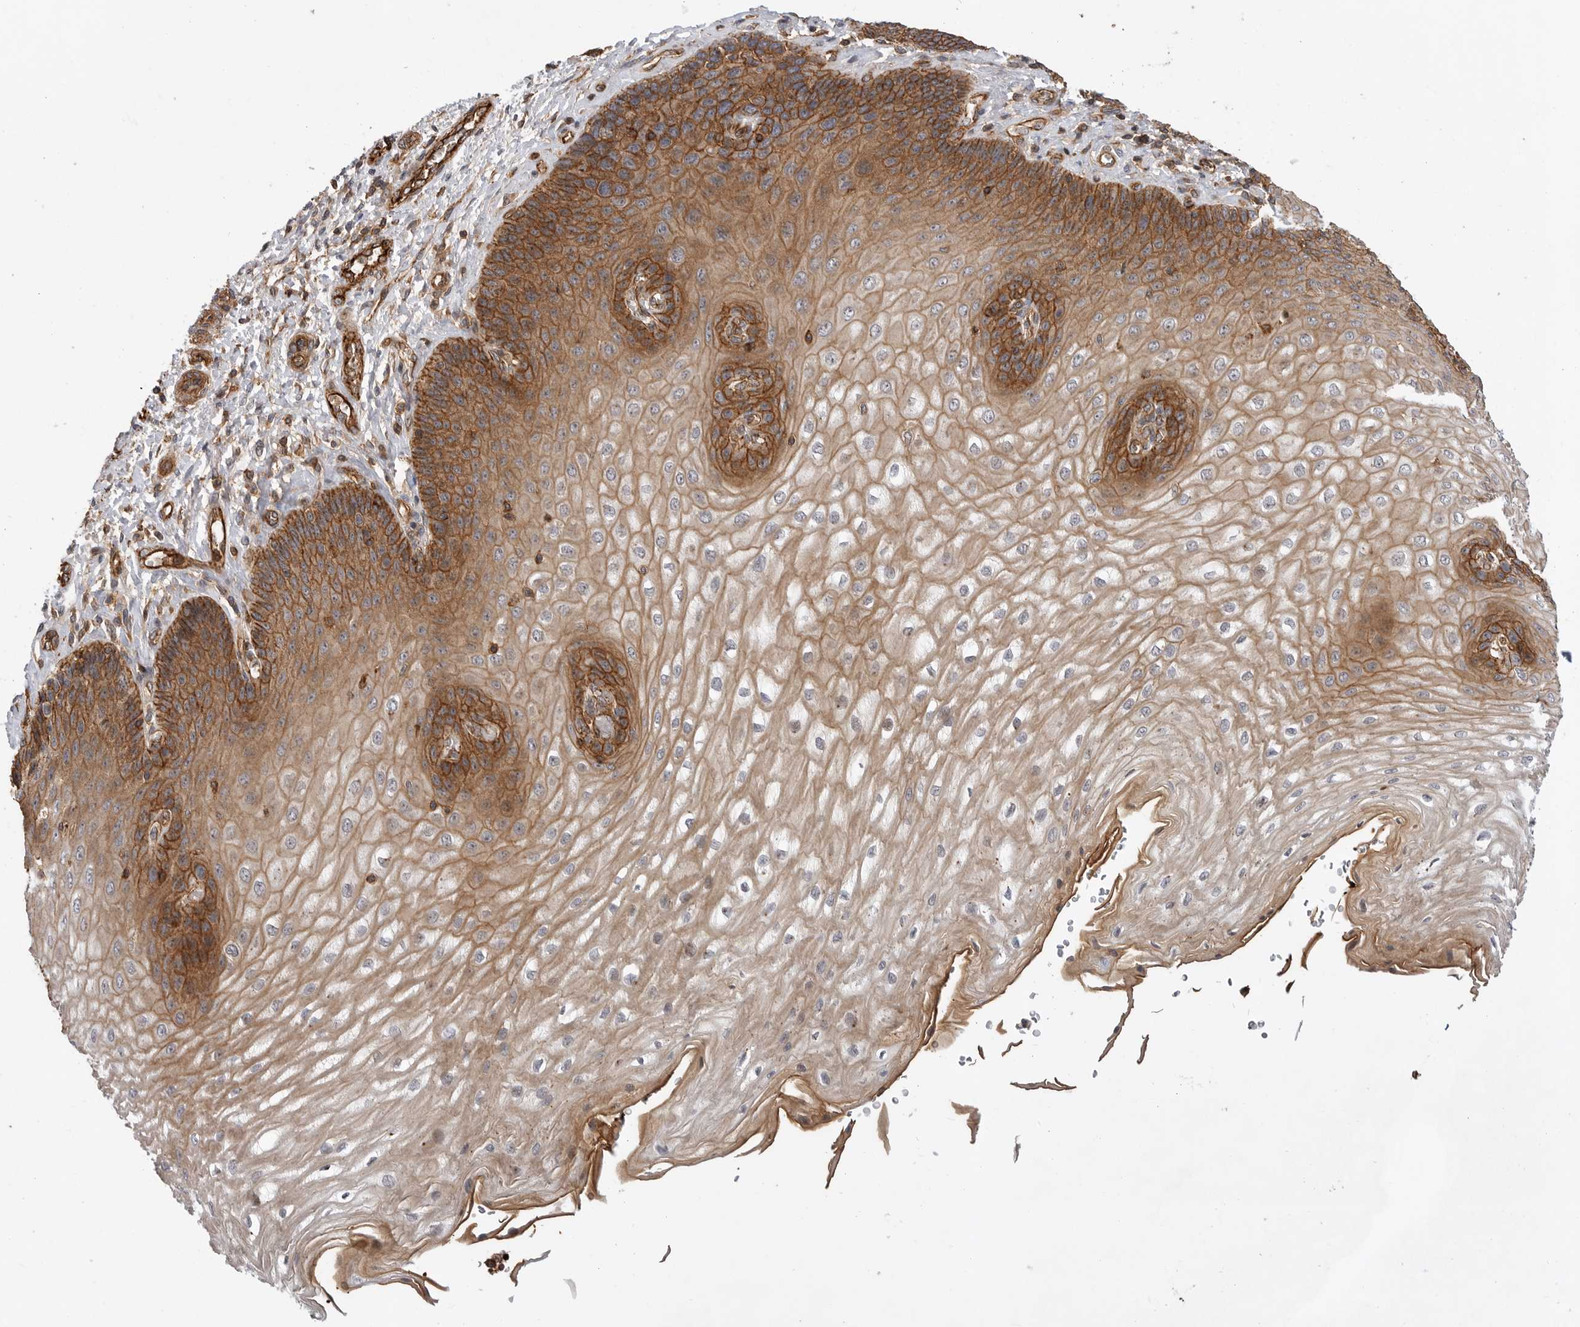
{"staining": {"intensity": "moderate", "quantity": ">75%", "location": "cytoplasmic/membranous"}, "tissue": "esophagus", "cell_type": "Squamous epithelial cells", "image_type": "normal", "snomed": [{"axis": "morphology", "description": "Normal tissue, NOS"}, {"axis": "topography", "description": "Esophagus"}], "caption": "Immunohistochemical staining of benign human esophagus shows medium levels of moderate cytoplasmic/membranous positivity in approximately >75% of squamous epithelial cells.", "gene": "GPATCH2", "patient": {"sex": "male", "age": 54}}